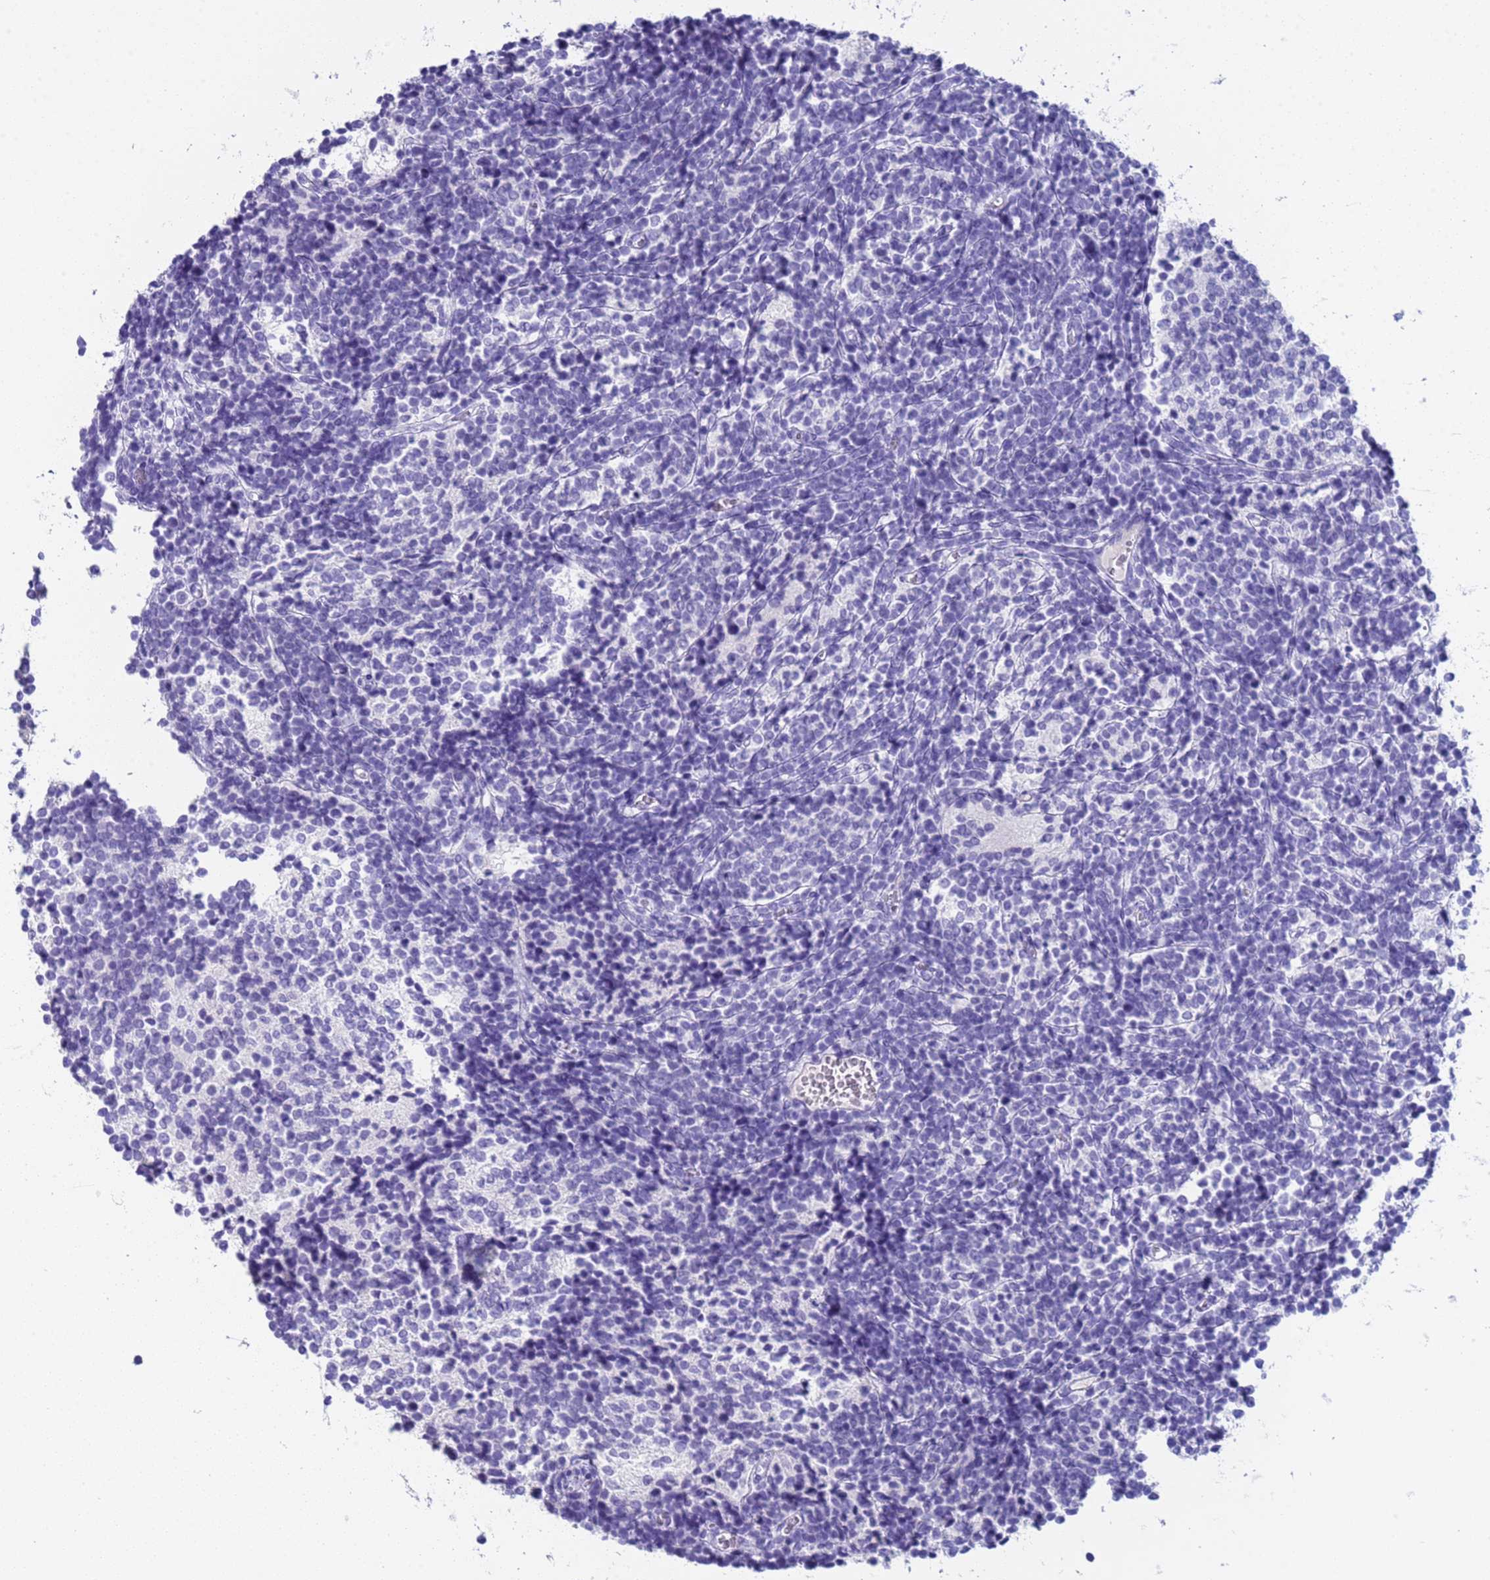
{"staining": {"intensity": "negative", "quantity": "none", "location": "none"}, "tissue": "glioma", "cell_type": "Tumor cells", "image_type": "cancer", "snomed": [{"axis": "morphology", "description": "Glioma, malignant, Low grade"}, {"axis": "topography", "description": "Brain"}], "caption": "Immunohistochemistry histopathology image of neoplastic tissue: human malignant glioma (low-grade) stained with DAB (3,3'-diaminobenzidine) reveals no significant protein positivity in tumor cells.", "gene": "CKM", "patient": {"sex": "female", "age": 1}}